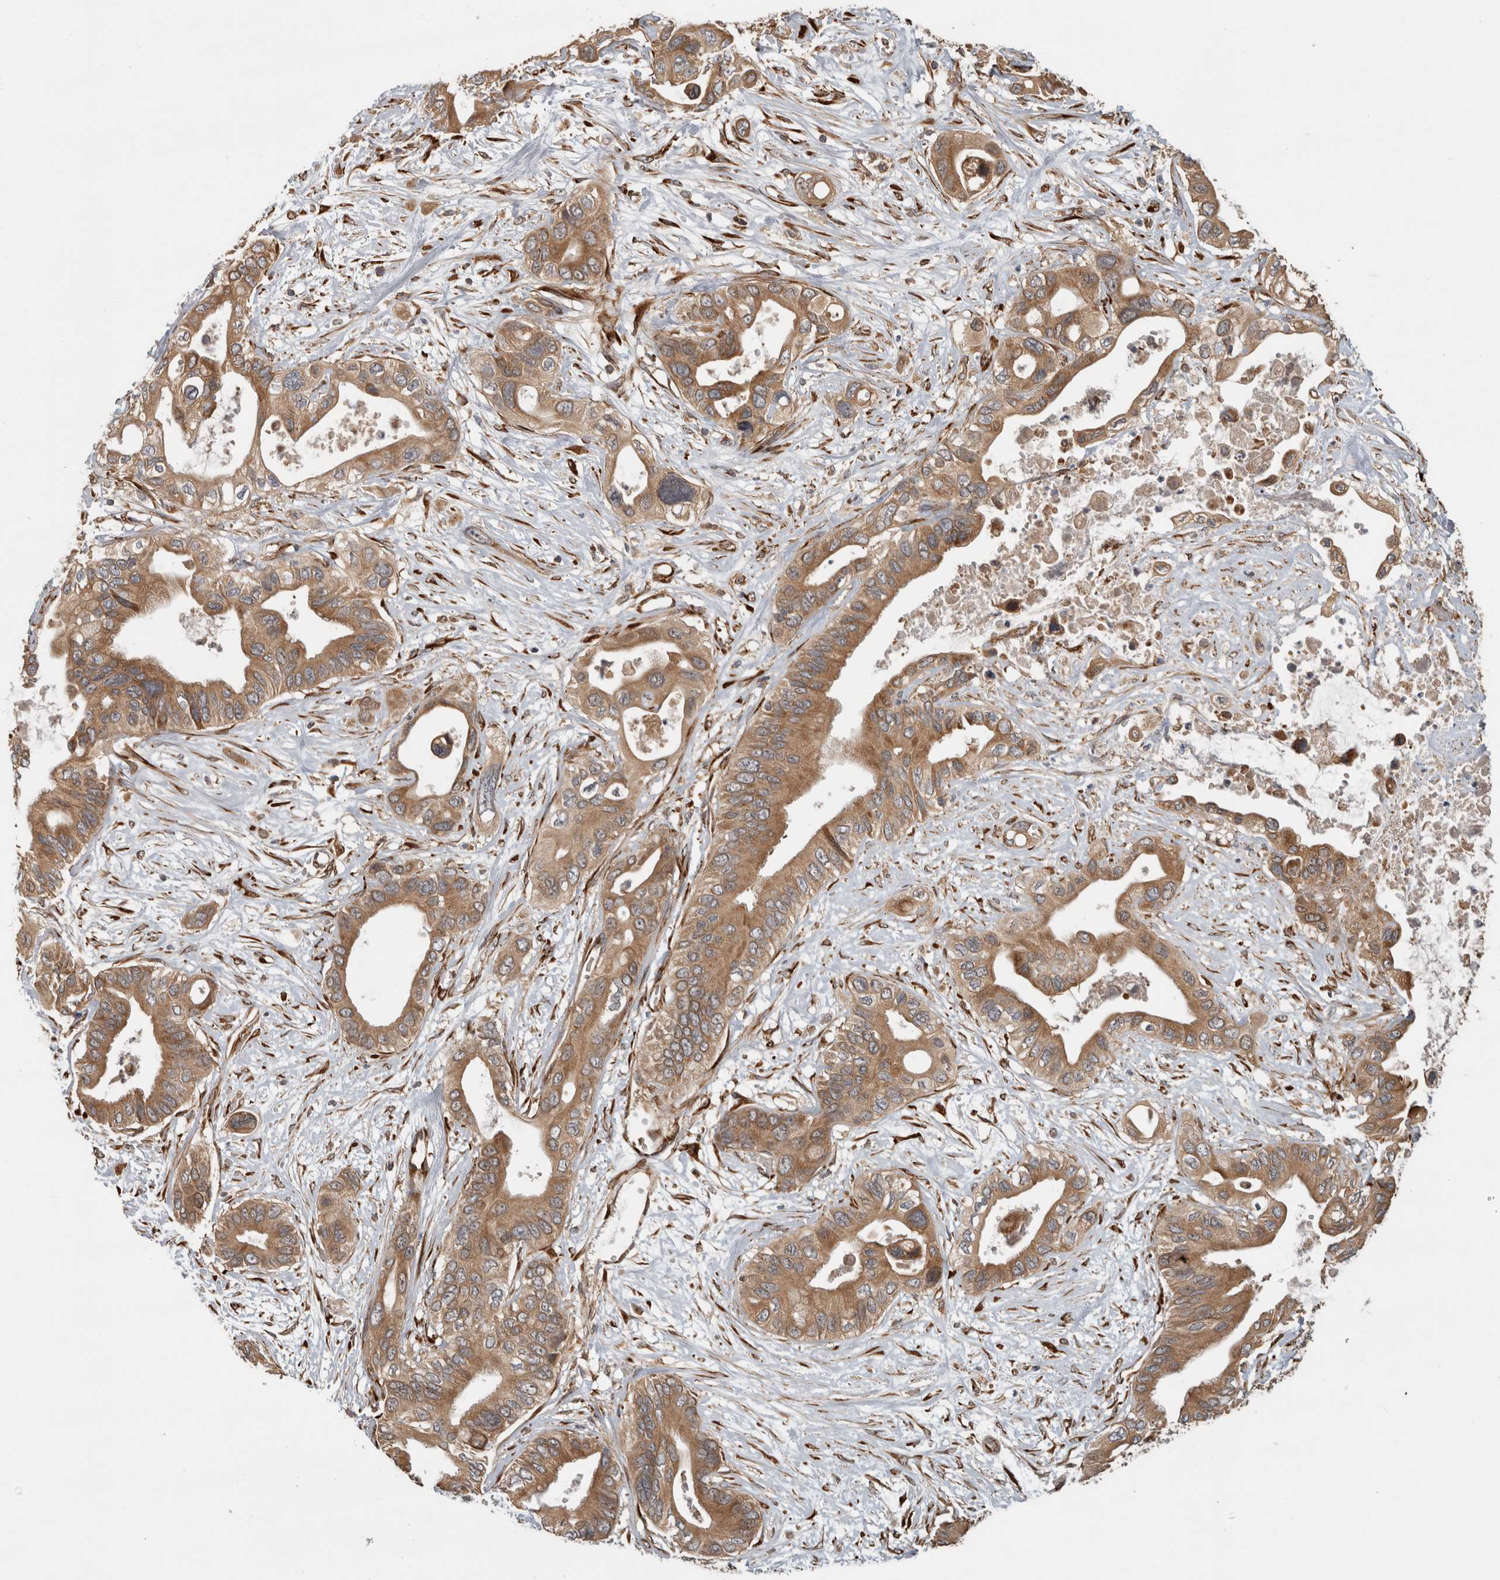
{"staining": {"intensity": "moderate", "quantity": ">75%", "location": "cytoplasmic/membranous"}, "tissue": "pancreatic cancer", "cell_type": "Tumor cells", "image_type": "cancer", "snomed": [{"axis": "morphology", "description": "Adenocarcinoma, NOS"}, {"axis": "topography", "description": "Pancreas"}], "caption": "Pancreatic cancer was stained to show a protein in brown. There is medium levels of moderate cytoplasmic/membranous staining in about >75% of tumor cells.", "gene": "TUBD1", "patient": {"sex": "male", "age": 66}}